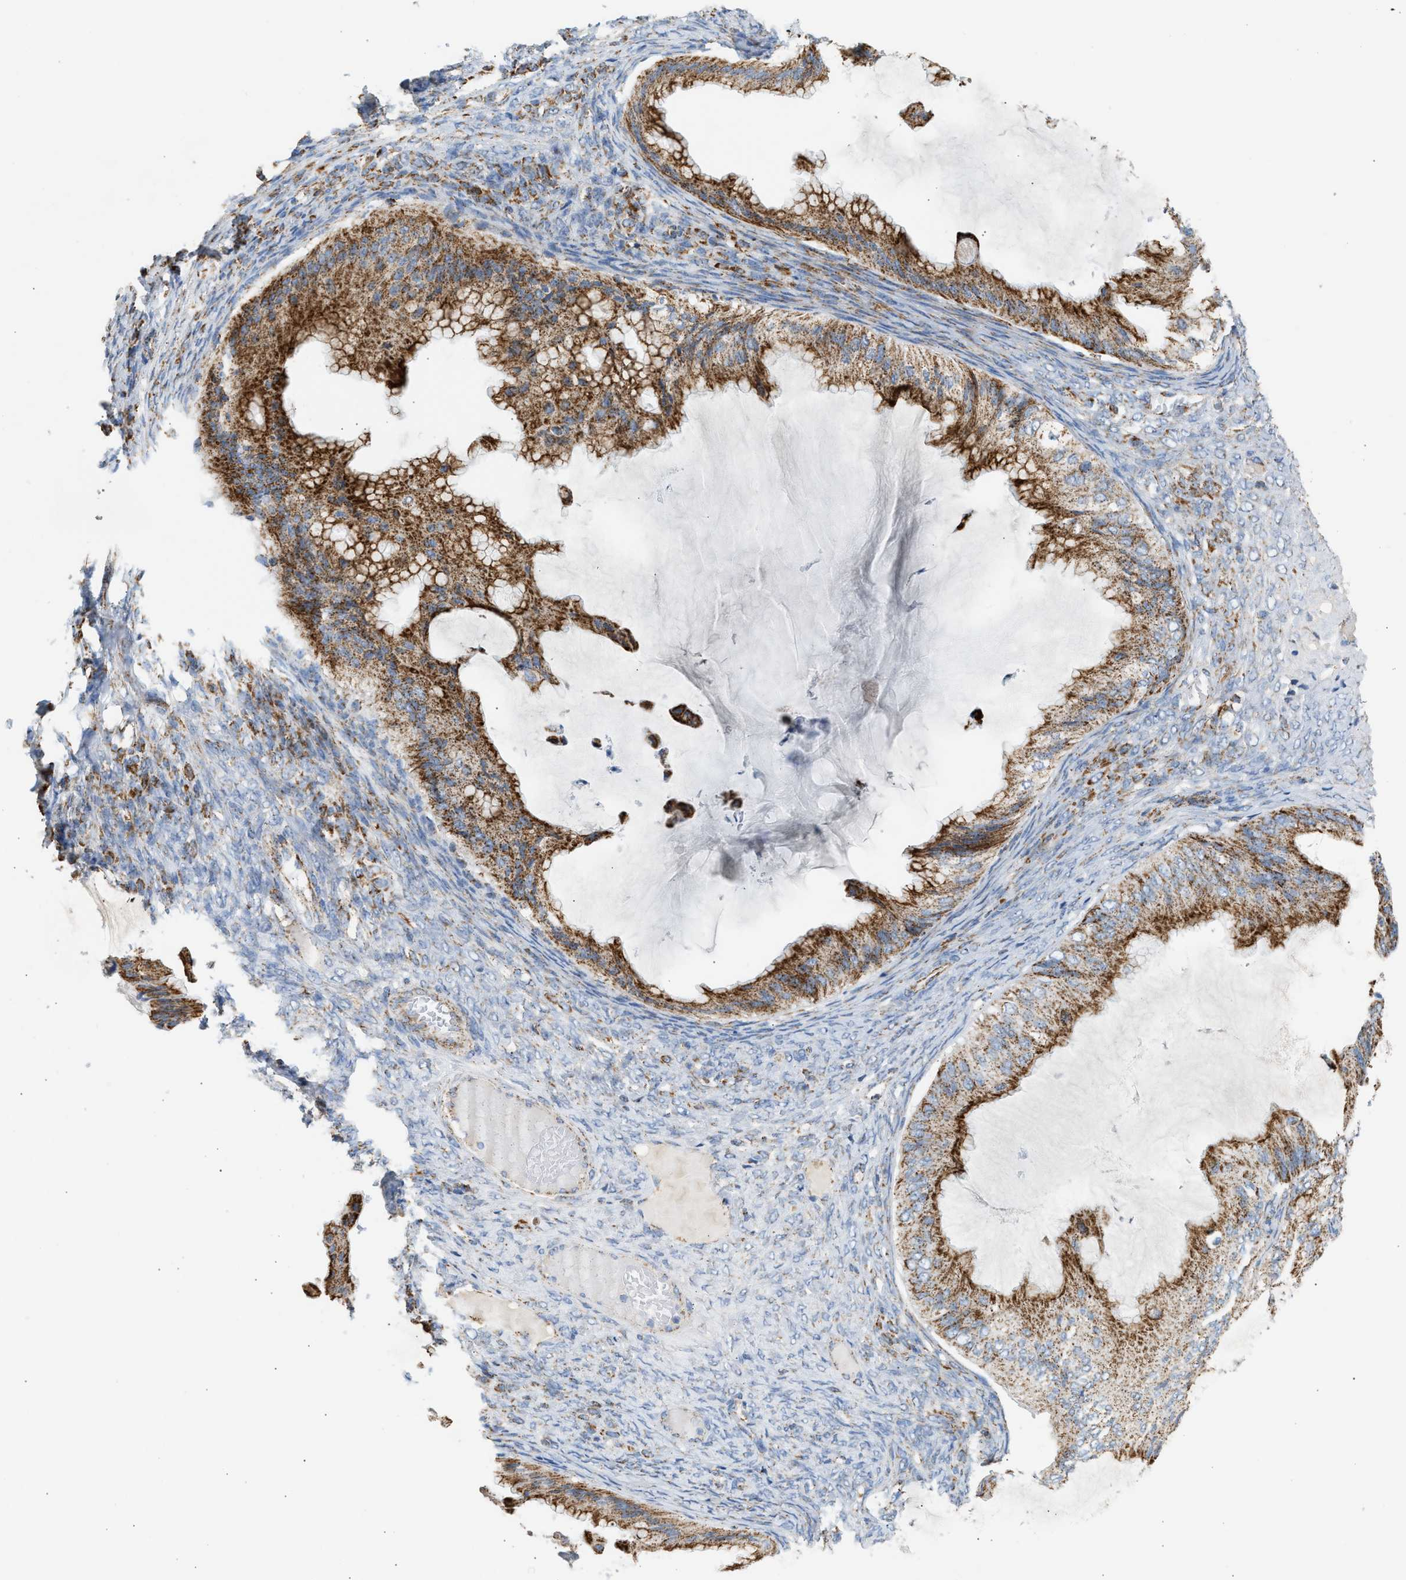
{"staining": {"intensity": "strong", "quantity": ">75%", "location": "cytoplasmic/membranous"}, "tissue": "ovarian cancer", "cell_type": "Tumor cells", "image_type": "cancer", "snomed": [{"axis": "morphology", "description": "Cystadenocarcinoma, mucinous, NOS"}, {"axis": "topography", "description": "Ovary"}], "caption": "Immunohistochemistry of ovarian cancer (mucinous cystadenocarcinoma) reveals high levels of strong cytoplasmic/membranous expression in approximately >75% of tumor cells. (Stains: DAB in brown, nuclei in blue, Microscopy: brightfield microscopy at high magnification).", "gene": "OGDH", "patient": {"sex": "female", "age": 61}}